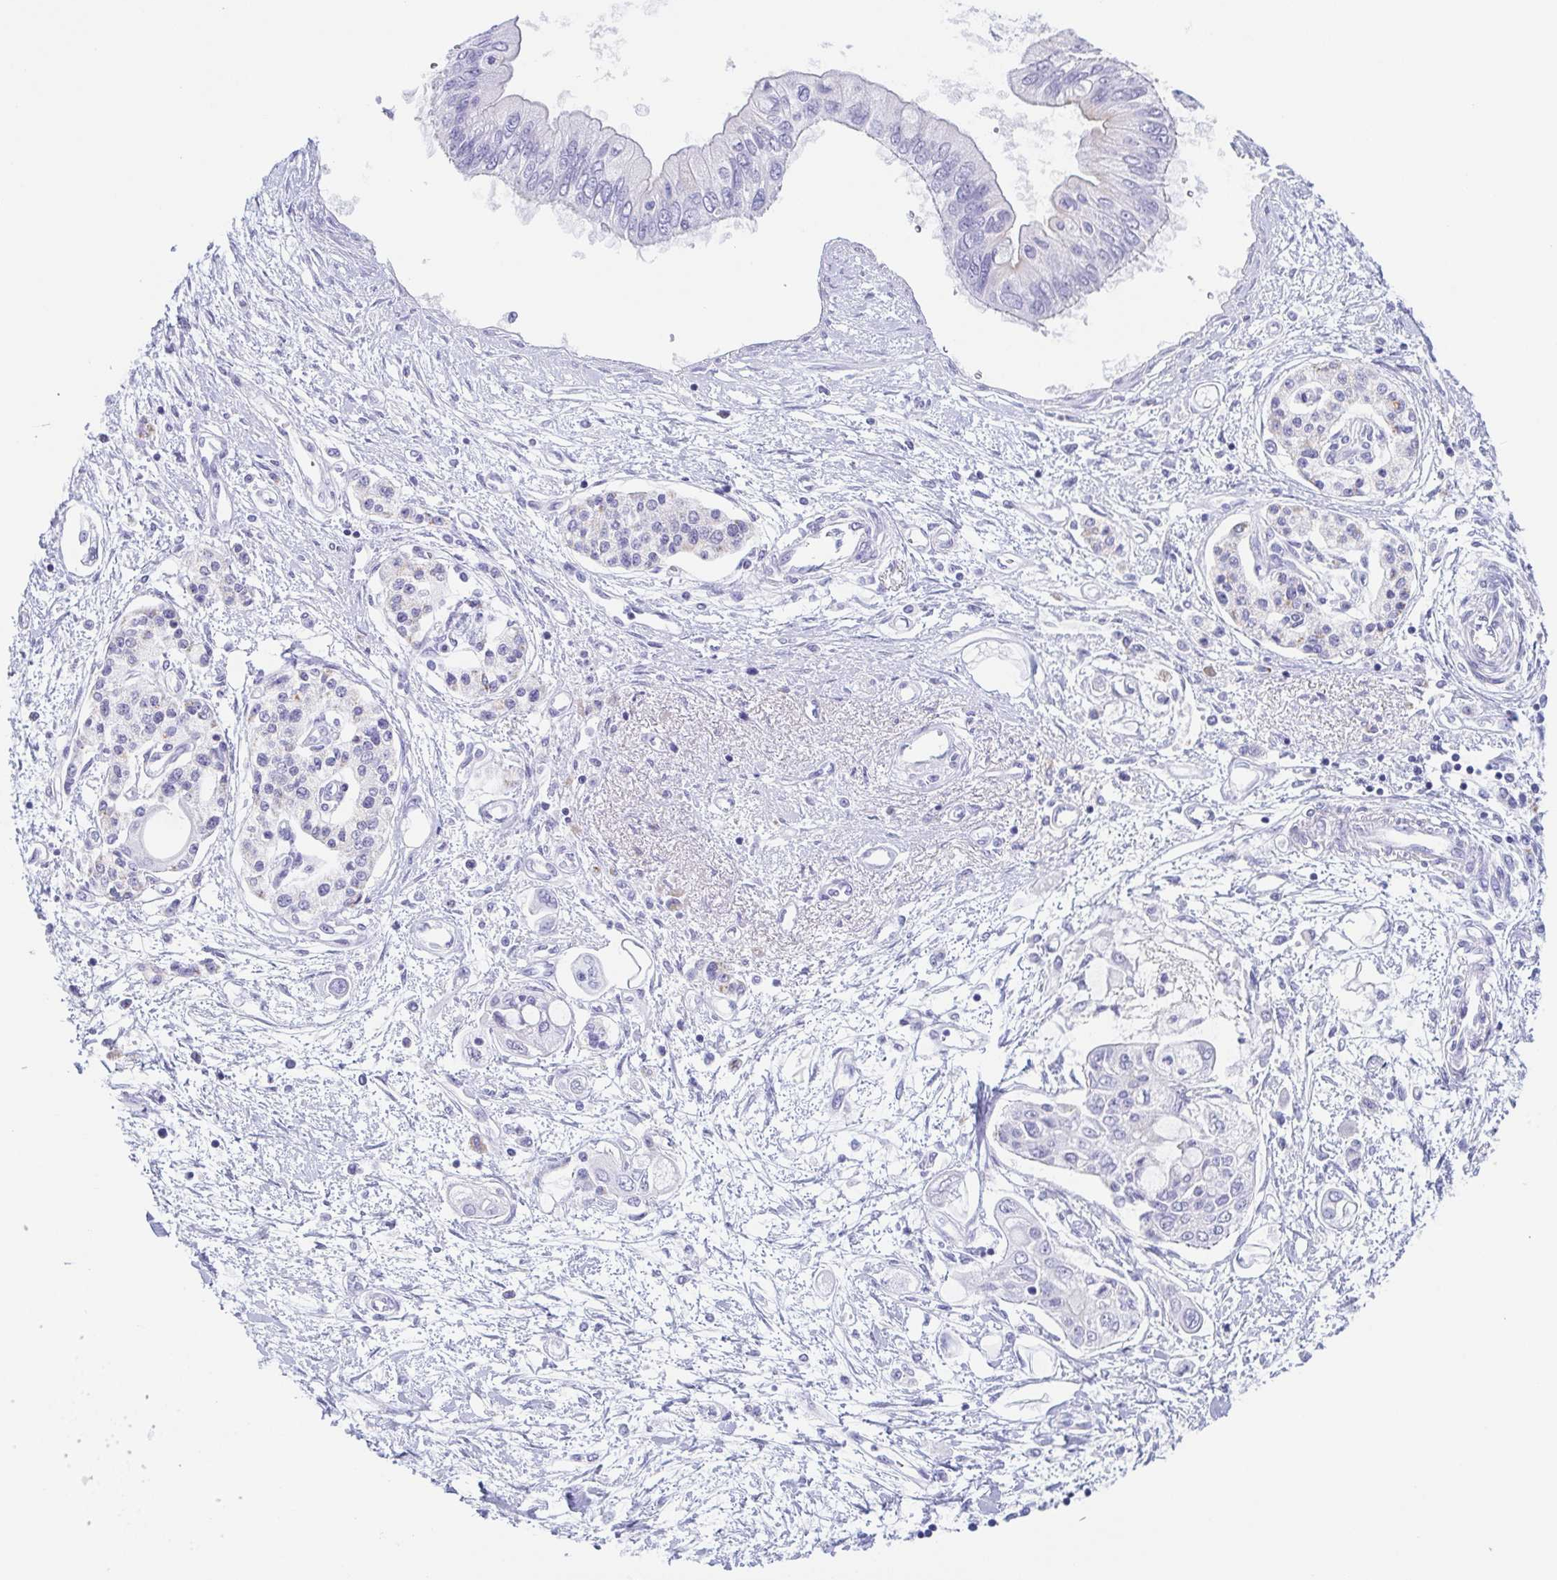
{"staining": {"intensity": "negative", "quantity": "none", "location": "none"}, "tissue": "pancreatic cancer", "cell_type": "Tumor cells", "image_type": "cancer", "snomed": [{"axis": "morphology", "description": "Adenocarcinoma, NOS"}, {"axis": "topography", "description": "Pancreas"}], "caption": "Human pancreatic cancer stained for a protein using immunohistochemistry (IHC) reveals no staining in tumor cells.", "gene": "TAGLN3", "patient": {"sex": "female", "age": 77}}